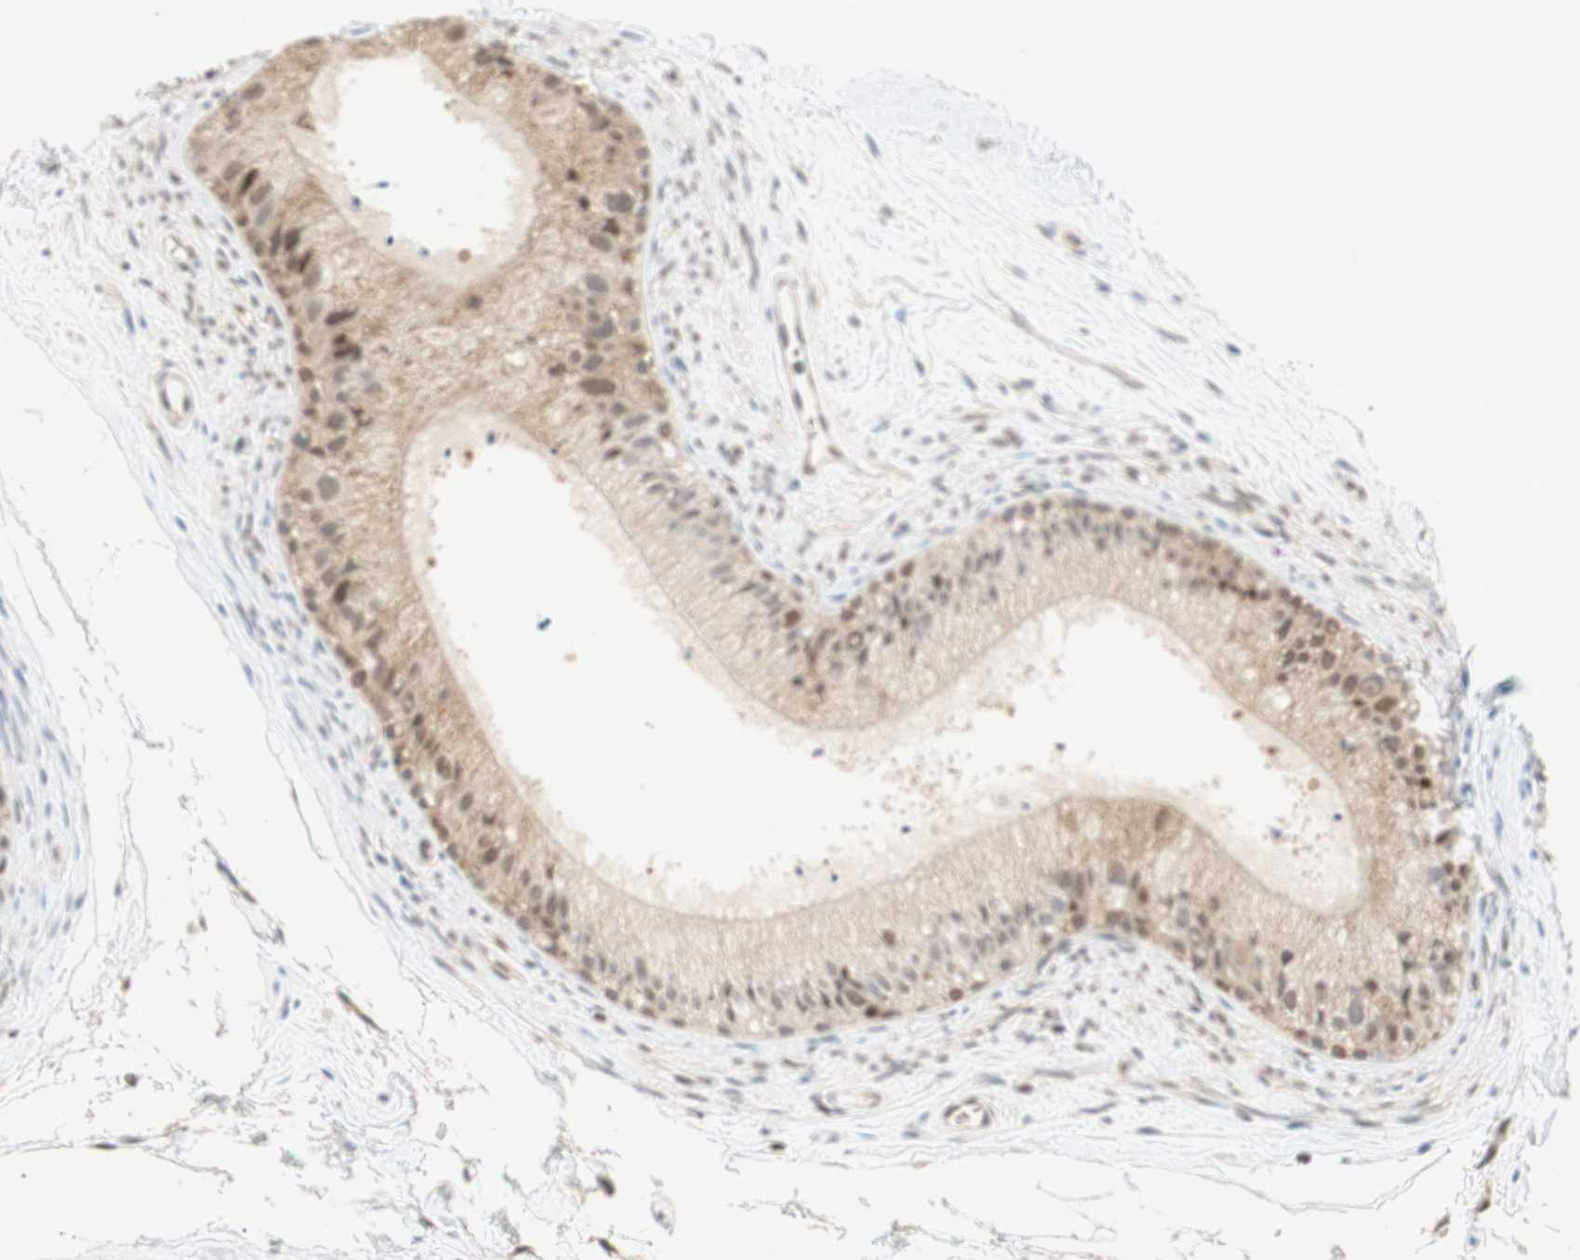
{"staining": {"intensity": "weak", "quantity": "25%-75%", "location": "cytoplasmic/membranous,nuclear"}, "tissue": "epididymis", "cell_type": "Glandular cells", "image_type": "normal", "snomed": [{"axis": "morphology", "description": "Normal tissue, NOS"}, {"axis": "topography", "description": "Epididymis"}], "caption": "Immunohistochemical staining of unremarkable human epididymis shows weak cytoplasmic/membranous,nuclear protein positivity in approximately 25%-75% of glandular cells.", "gene": "DNMT3A", "patient": {"sex": "male", "age": 56}}